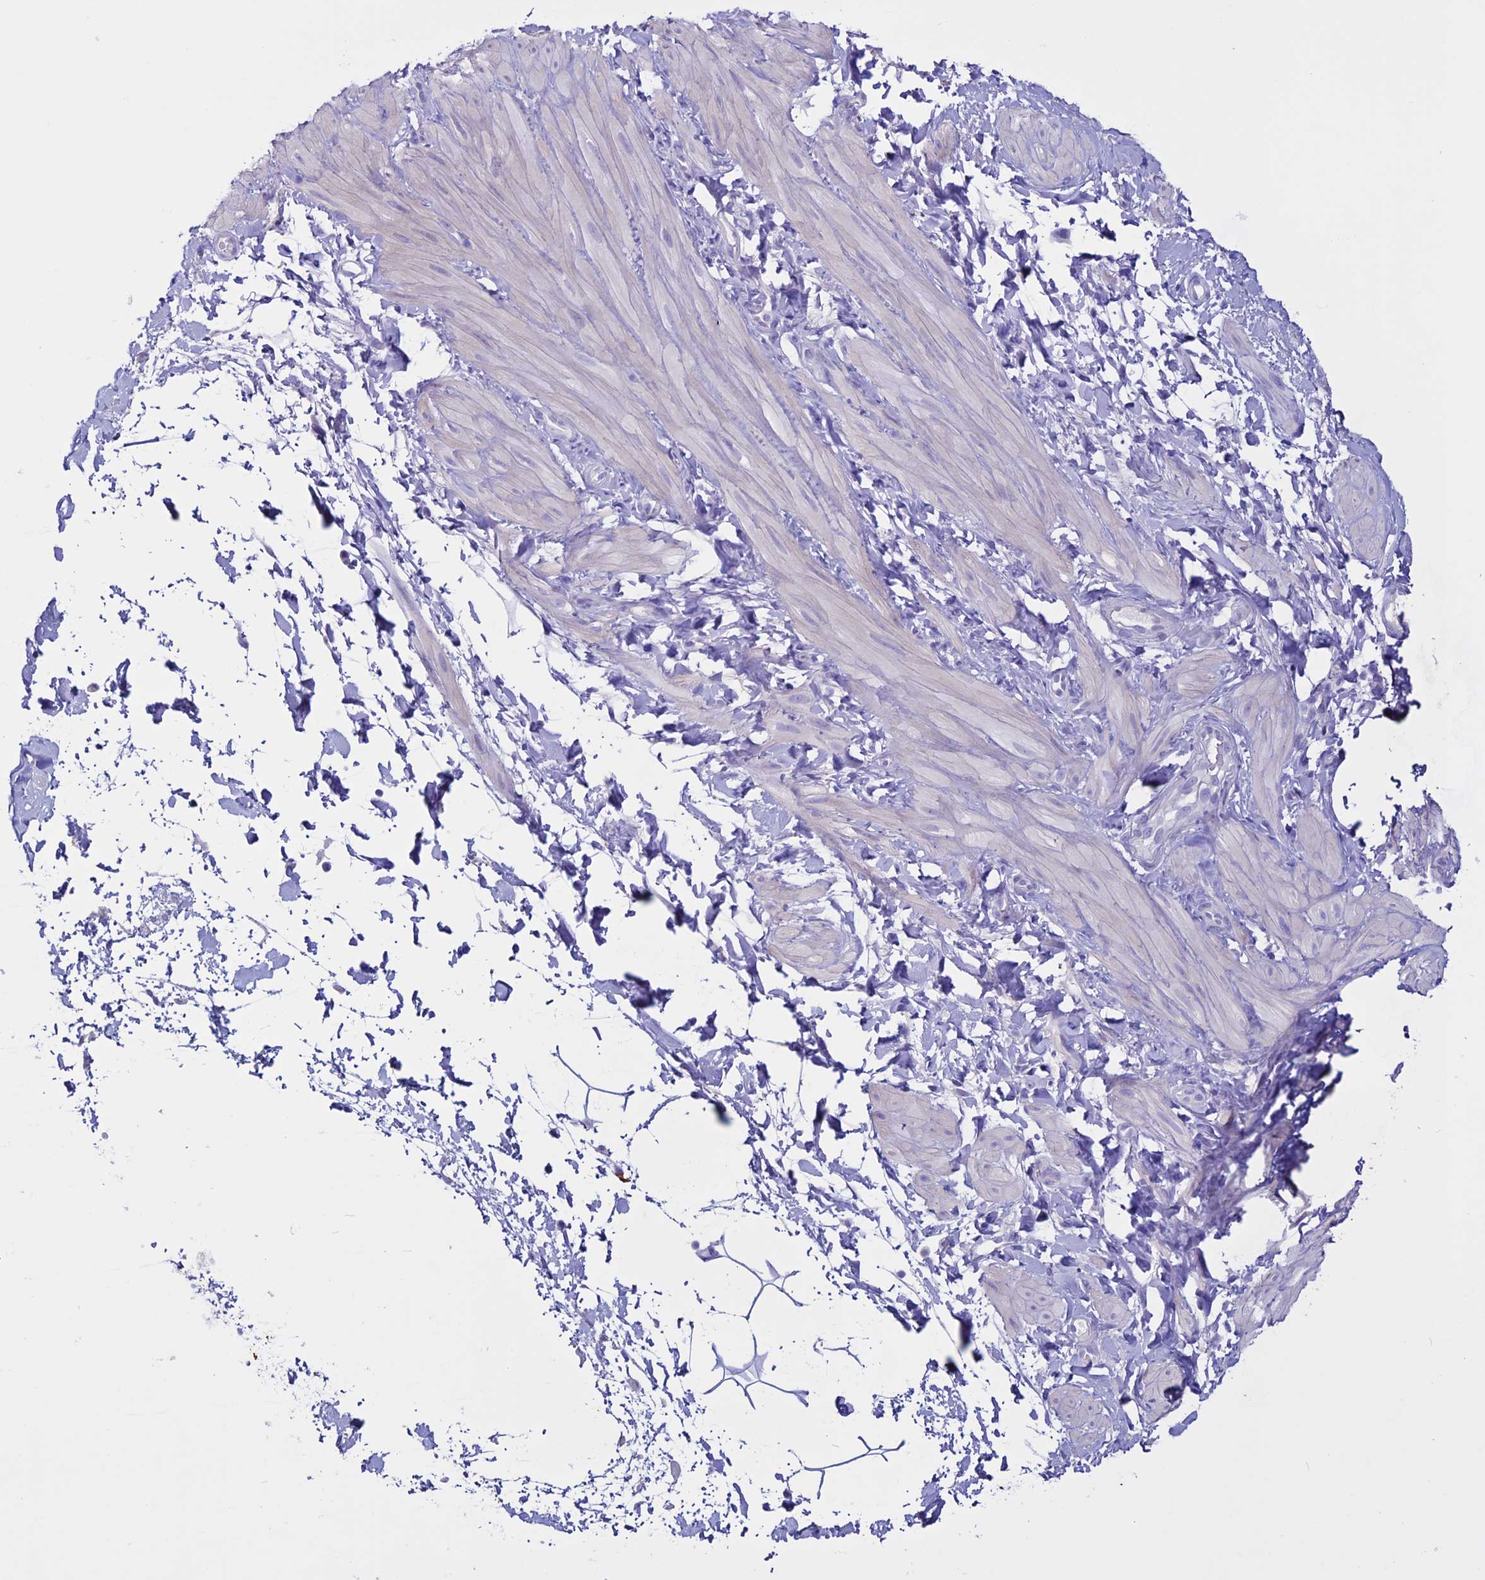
{"staining": {"intensity": "negative", "quantity": "none", "location": "none"}, "tissue": "adipose tissue", "cell_type": "Adipocytes", "image_type": "normal", "snomed": [{"axis": "morphology", "description": "Normal tissue, NOS"}, {"axis": "topography", "description": "Soft tissue"}, {"axis": "topography", "description": "Adipose tissue"}, {"axis": "topography", "description": "Vascular tissue"}, {"axis": "topography", "description": "Peripheral nerve tissue"}], "caption": "Micrograph shows no significant protein expression in adipocytes of unremarkable adipose tissue.", "gene": "CLEC2L", "patient": {"sex": "male", "age": 74}}